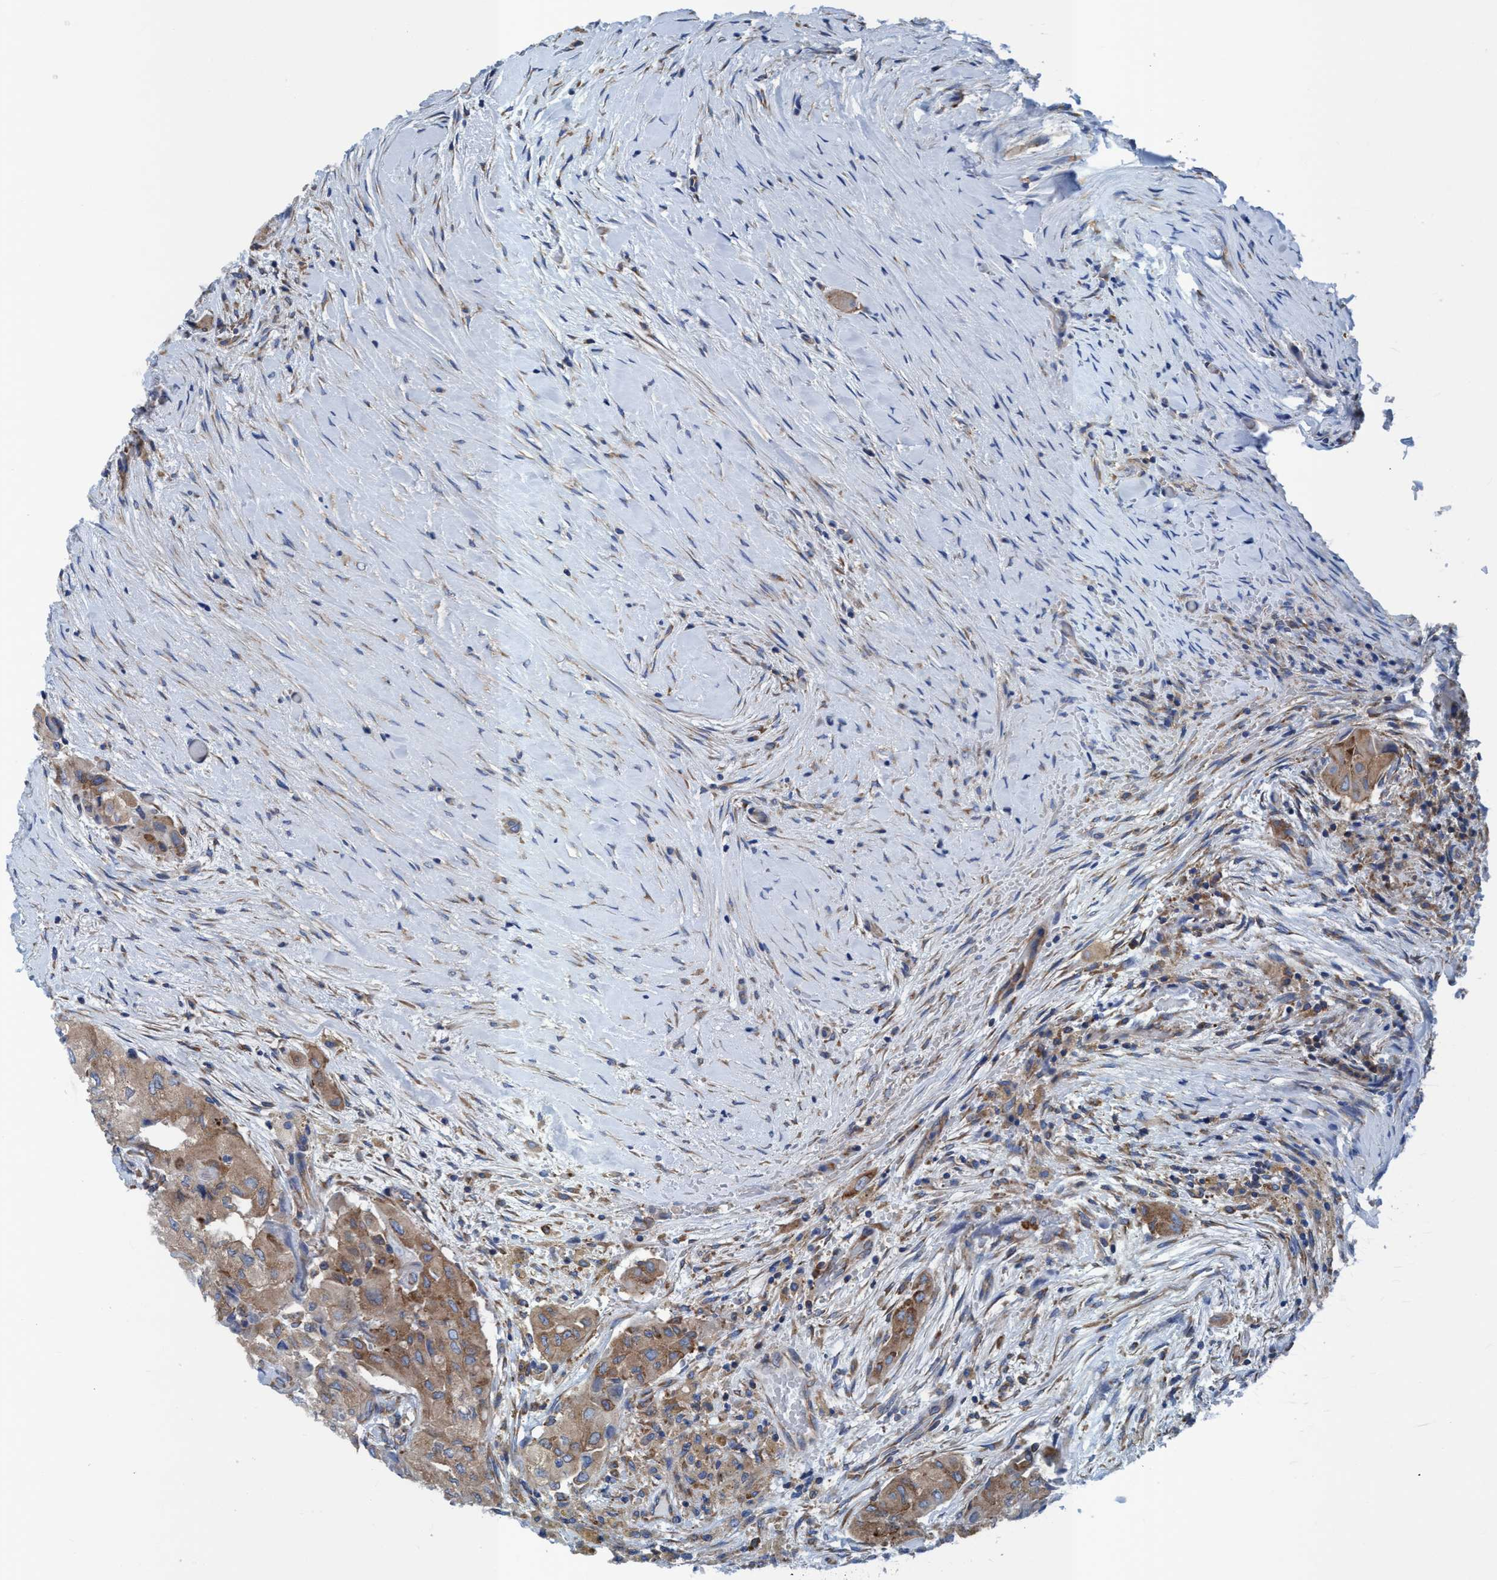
{"staining": {"intensity": "moderate", "quantity": ">75%", "location": "cytoplasmic/membranous"}, "tissue": "thyroid cancer", "cell_type": "Tumor cells", "image_type": "cancer", "snomed": [{"axis": "morphology", "description": "Papillary adenocarcinoma, NOS"}, {"axis": "topography", "description": "Thyroid gland"}], "caption": "IHC of human papillary adenocarcinoma (thyroid) exhibits medium levels of moderate cytoplasmic/membranous expression in approximately >75% of tumor cells.", "gene": "NMT1", "patient": {"sex": "female", "age": 59}}